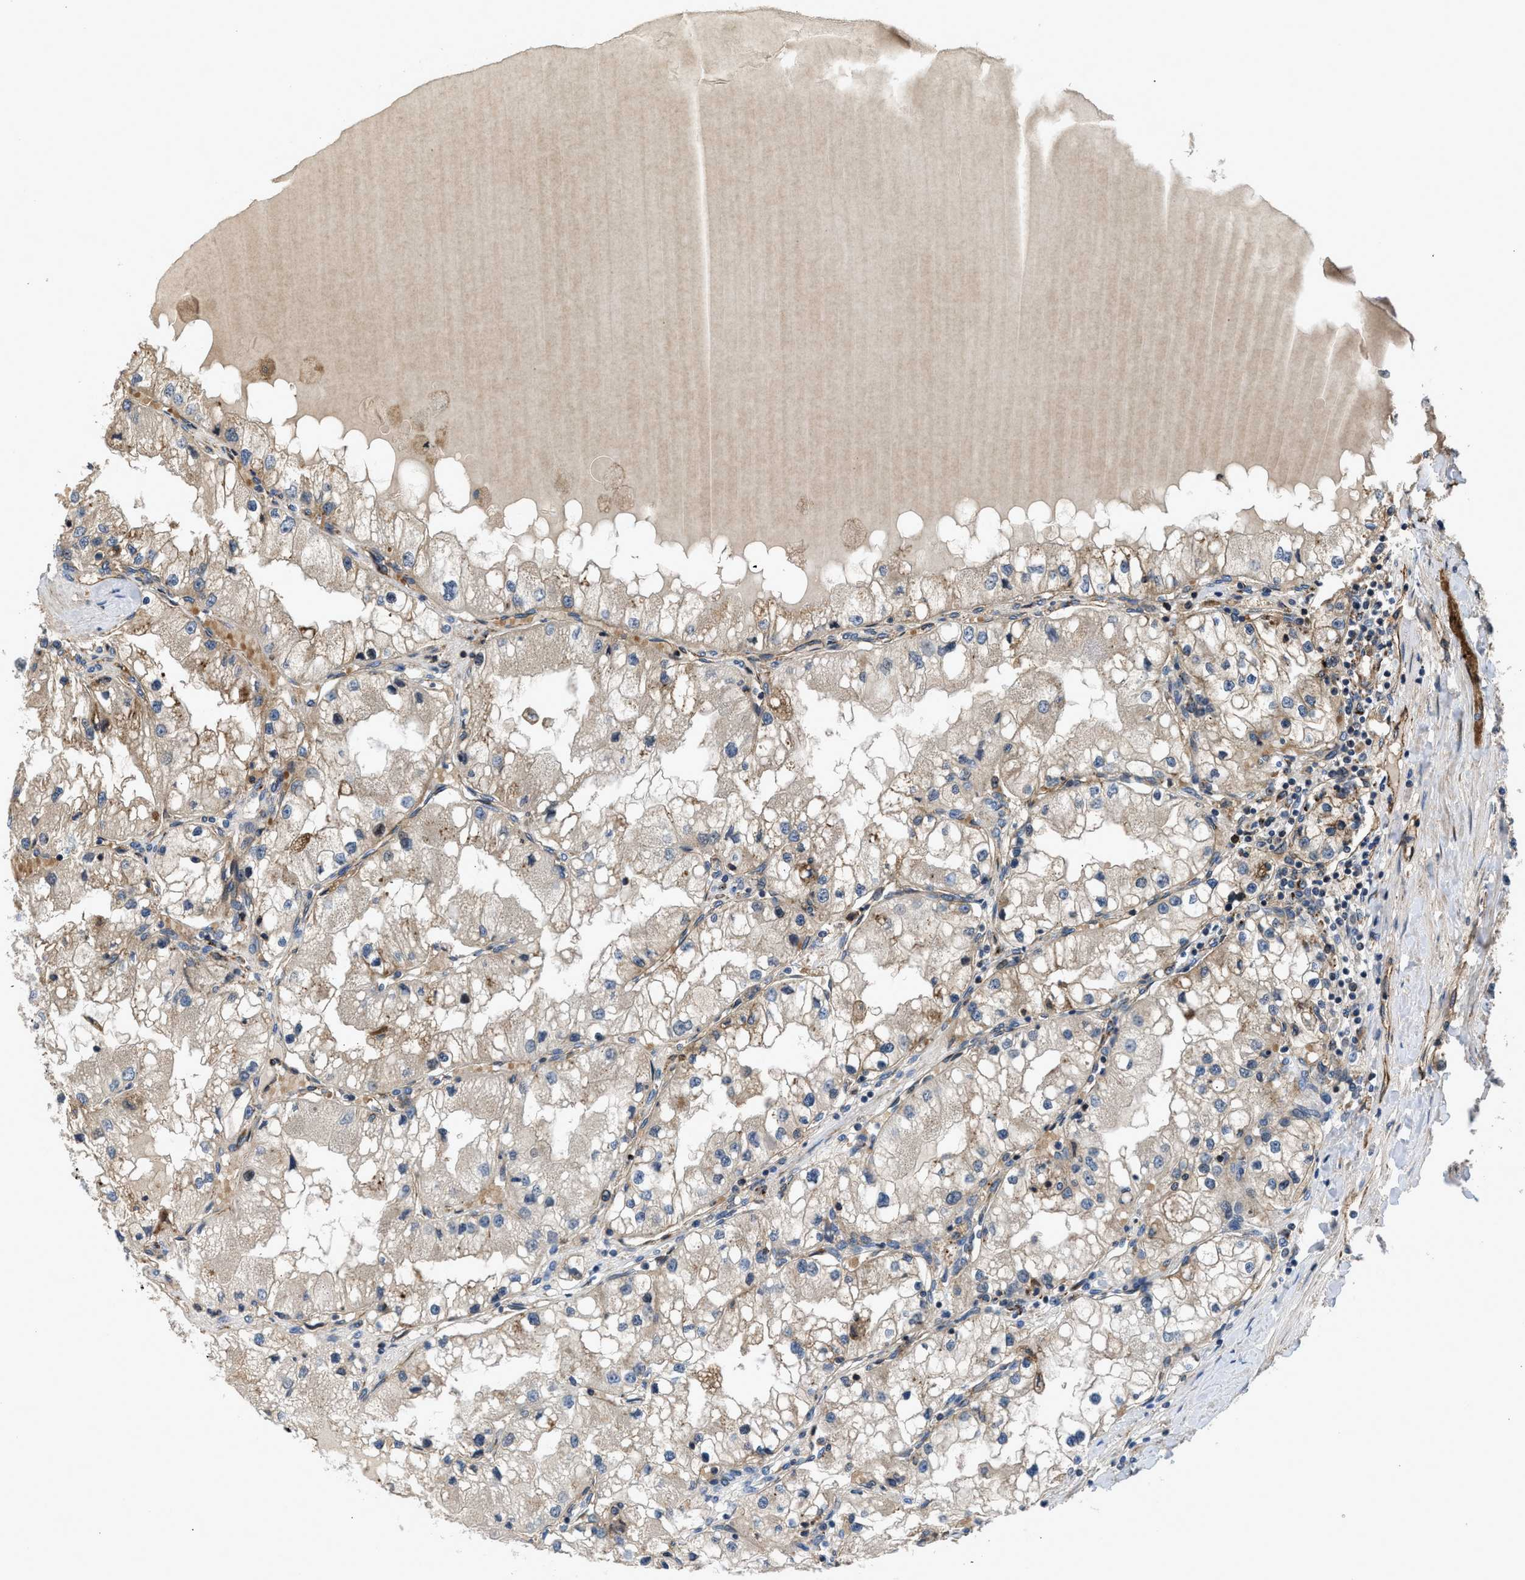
{"staining": {"intensity": "weak", "quantity": ">75%", "location": "cytoplasmic/membranous"}, "tissue": "renal cancer", "cell_type": "Tumor cells", "image_type": "cancer", "snomed": [{"axis": "morphology", "description": "Adenocarcinoma, NOS"}, {"axis": "topography", "description": "Kidney"}], "caption": "This photomicrograph reveals IHC staining of adenocarcinoma (renal), with low weak cytoplasmic/membranous expression in about >75% of tumor cells.", "gene": "GPATCH2L", "patient": {"sex": "male", "age": 68}}